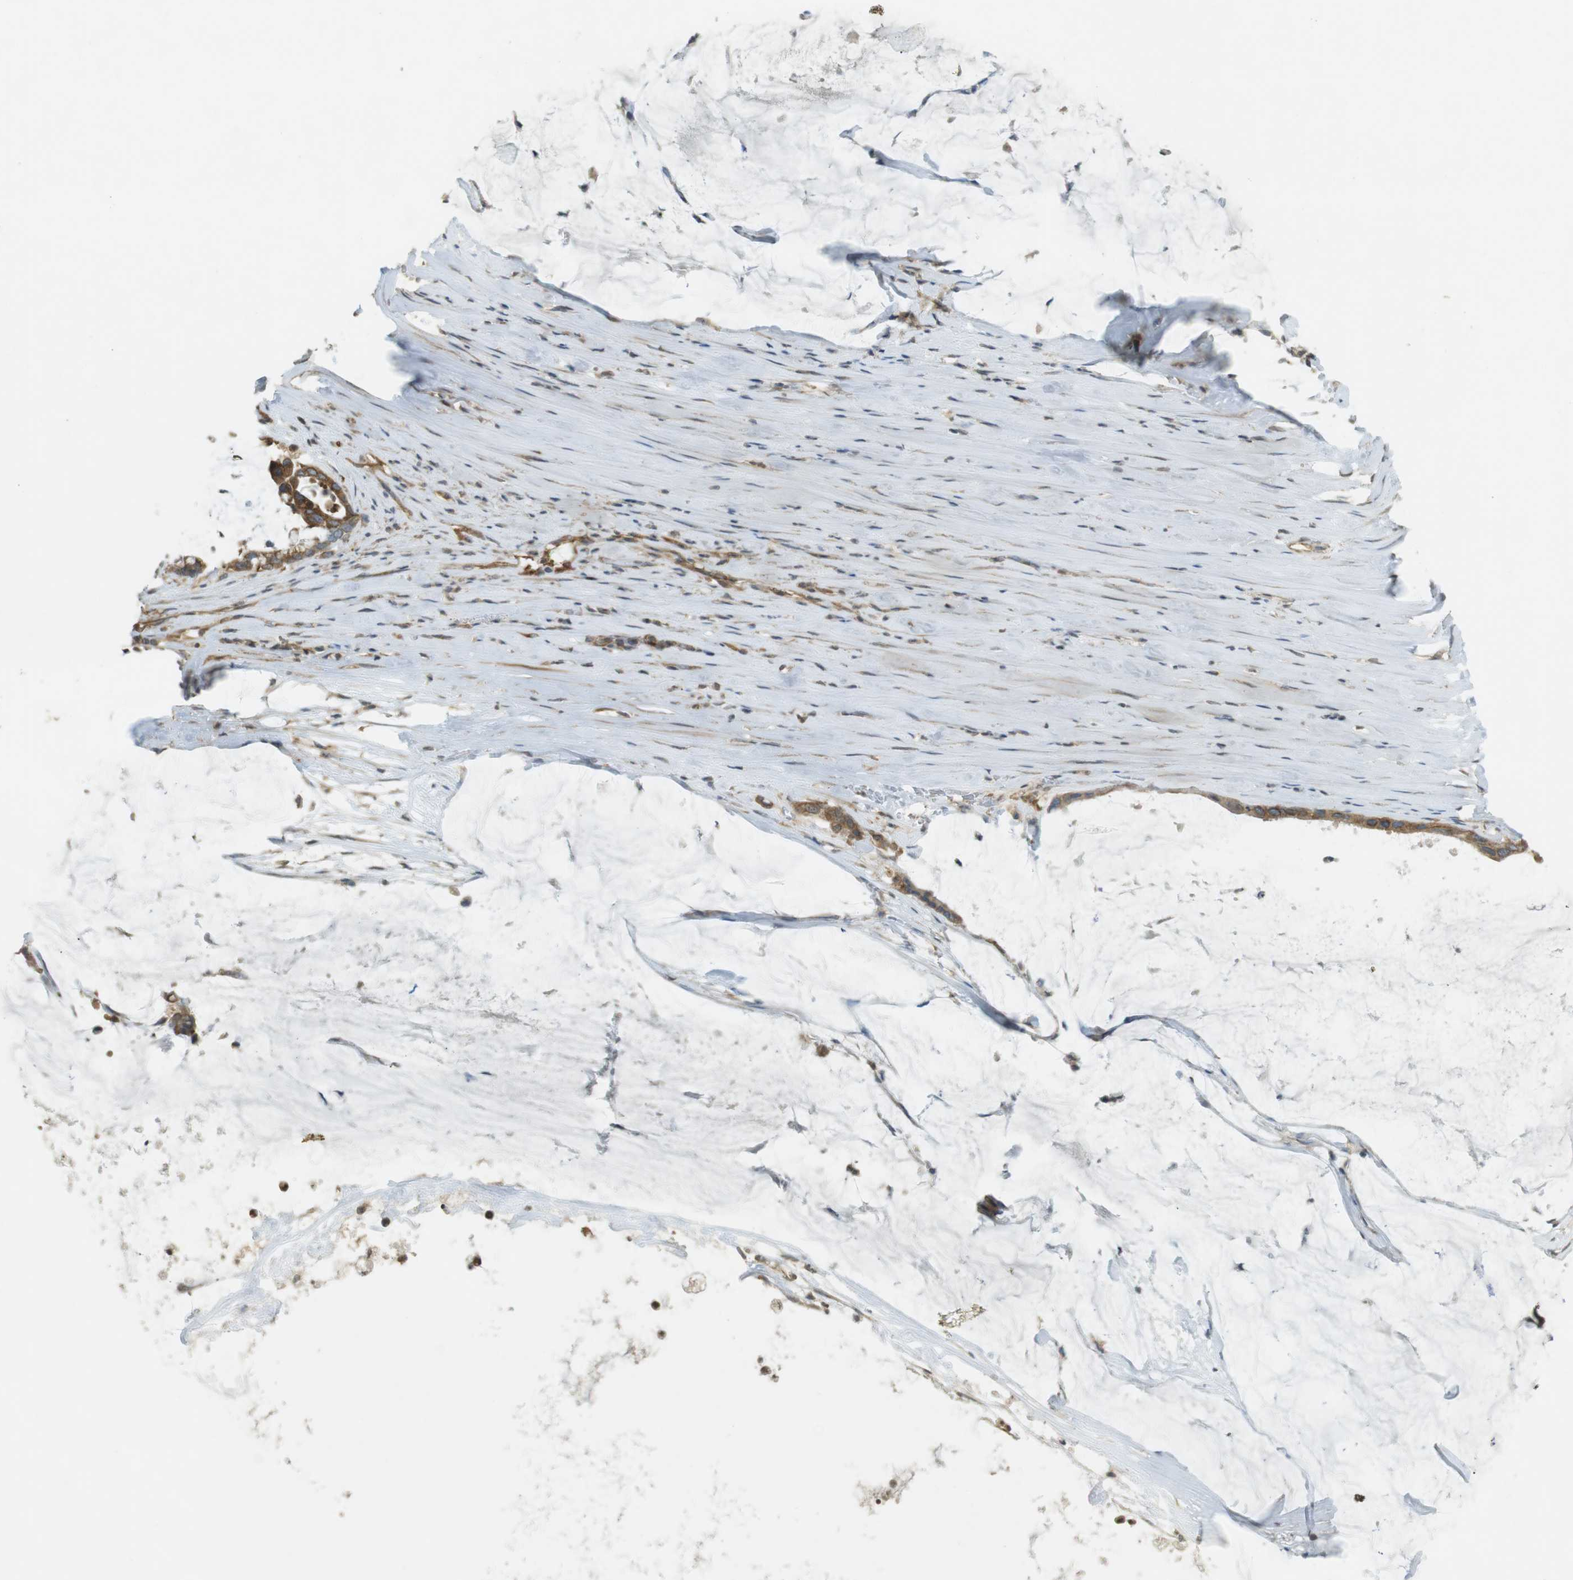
{"staining": {"intensity": "moderate", "quantity": ">75%", "location": "cytoplasmic/membranous"}, "tissue": "pancreatic cancer", "cell_type": "Tumor cells", "image_type": "cancer", "snomed": [{"axis": "morphology", "description": "Adenocarcinoma, NOS"}, {"axis": "topography", "description": "Pancreas"}], "caption": "Human pancreatic cancer (adenocarcinoma) stained with a protein marker shows moderate staining in tumor cells.", "gene": "KIF5B", "patient": {"sex": "male", "age": 41}}